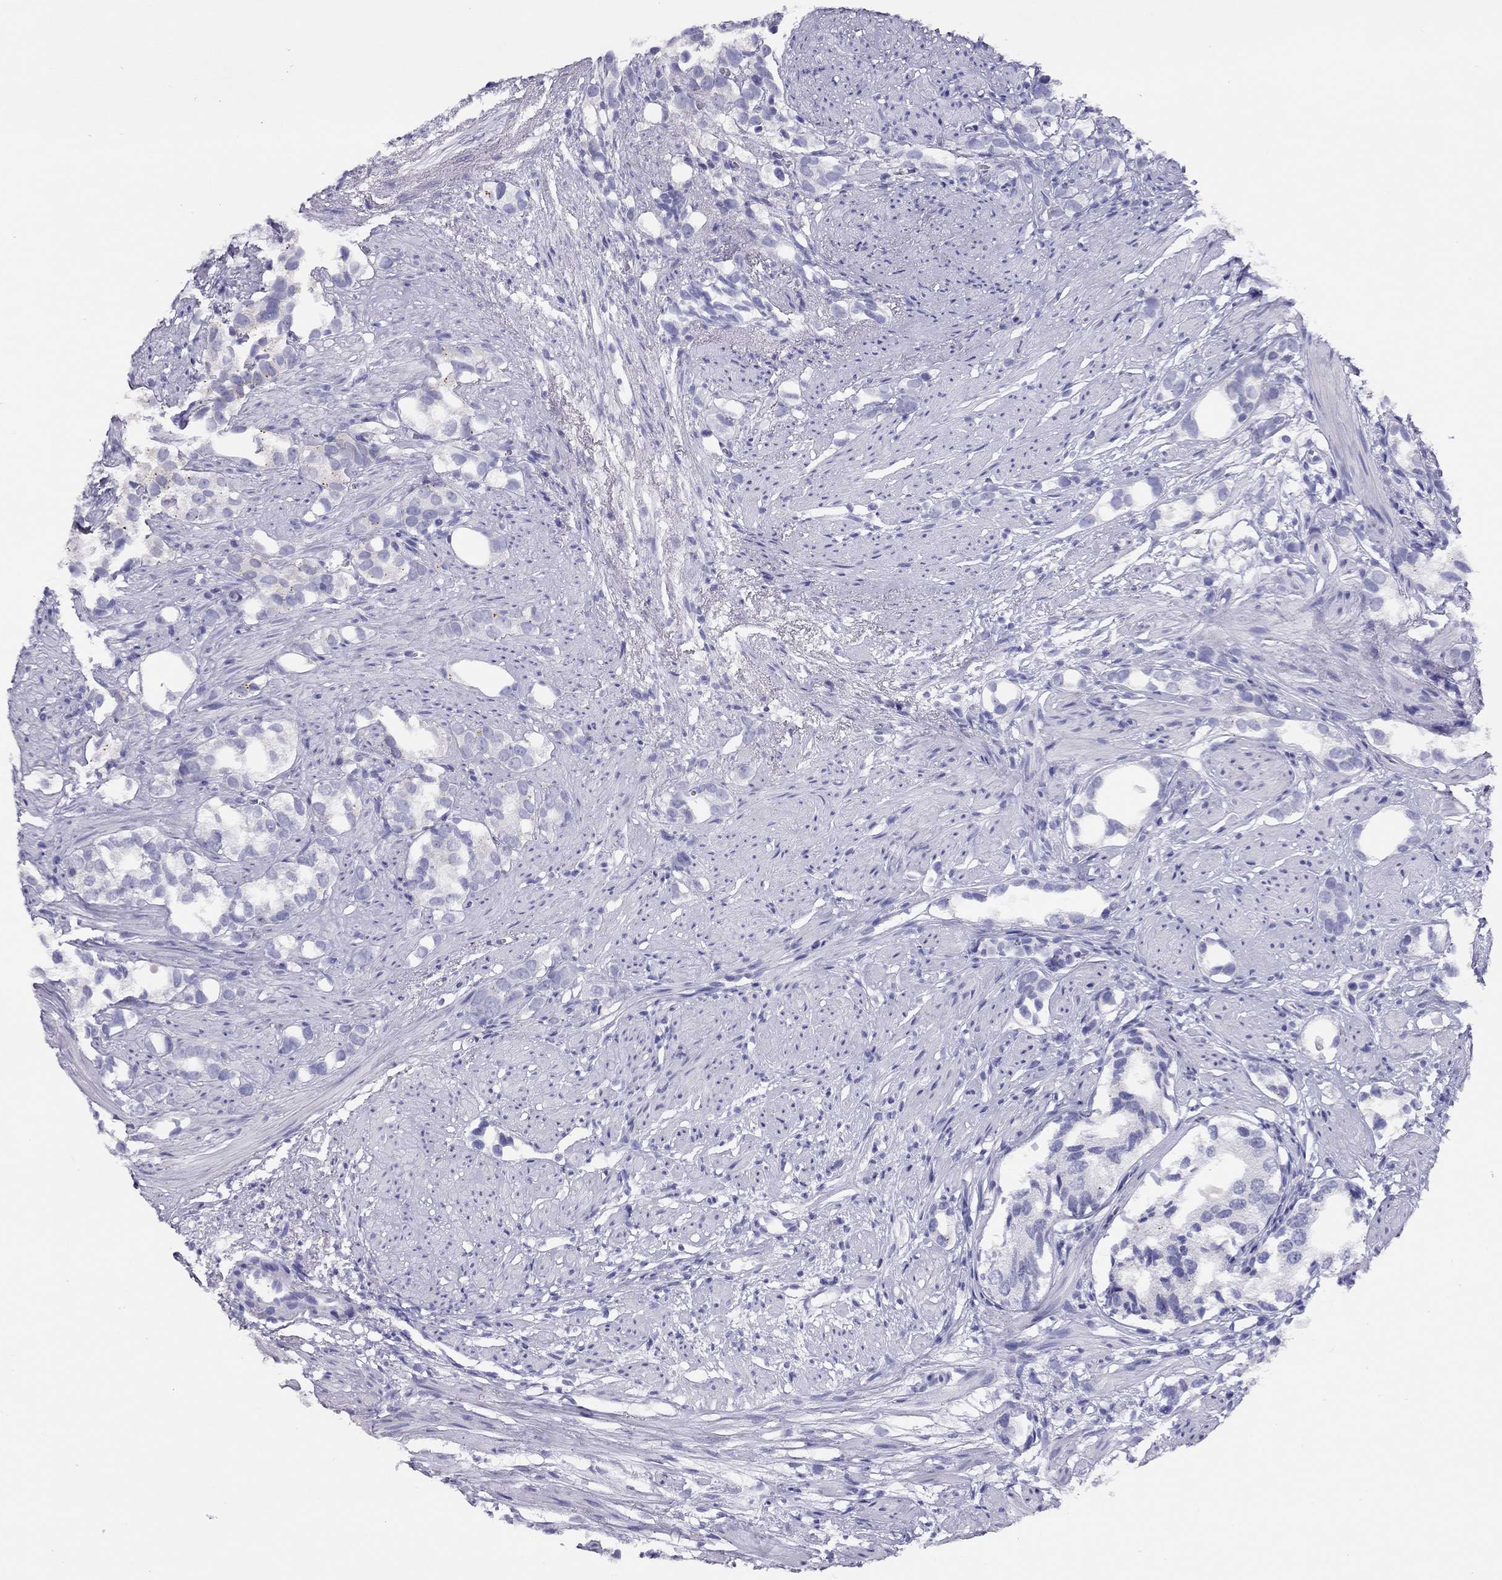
{"staining": {"intensity": "negative", "quantity": "none", "location": "none"}, "tissue": "prostate cancer", "cell_type": "Tumor cells", "image_type": "cancer", "snomed": [{"axis": "morphology", "description": "Adenocarcinoma, High grade"}, {"axis": "topography", "description": "Prostate"}], "caption": "IHC micrograph of prostate adenocarcinoma (high-grade) stained for a protein (brown), which demonstrates no positivity in tumor cells.", "gene": "LRIT2", "patient": {"sex": "male", "age": 82}}